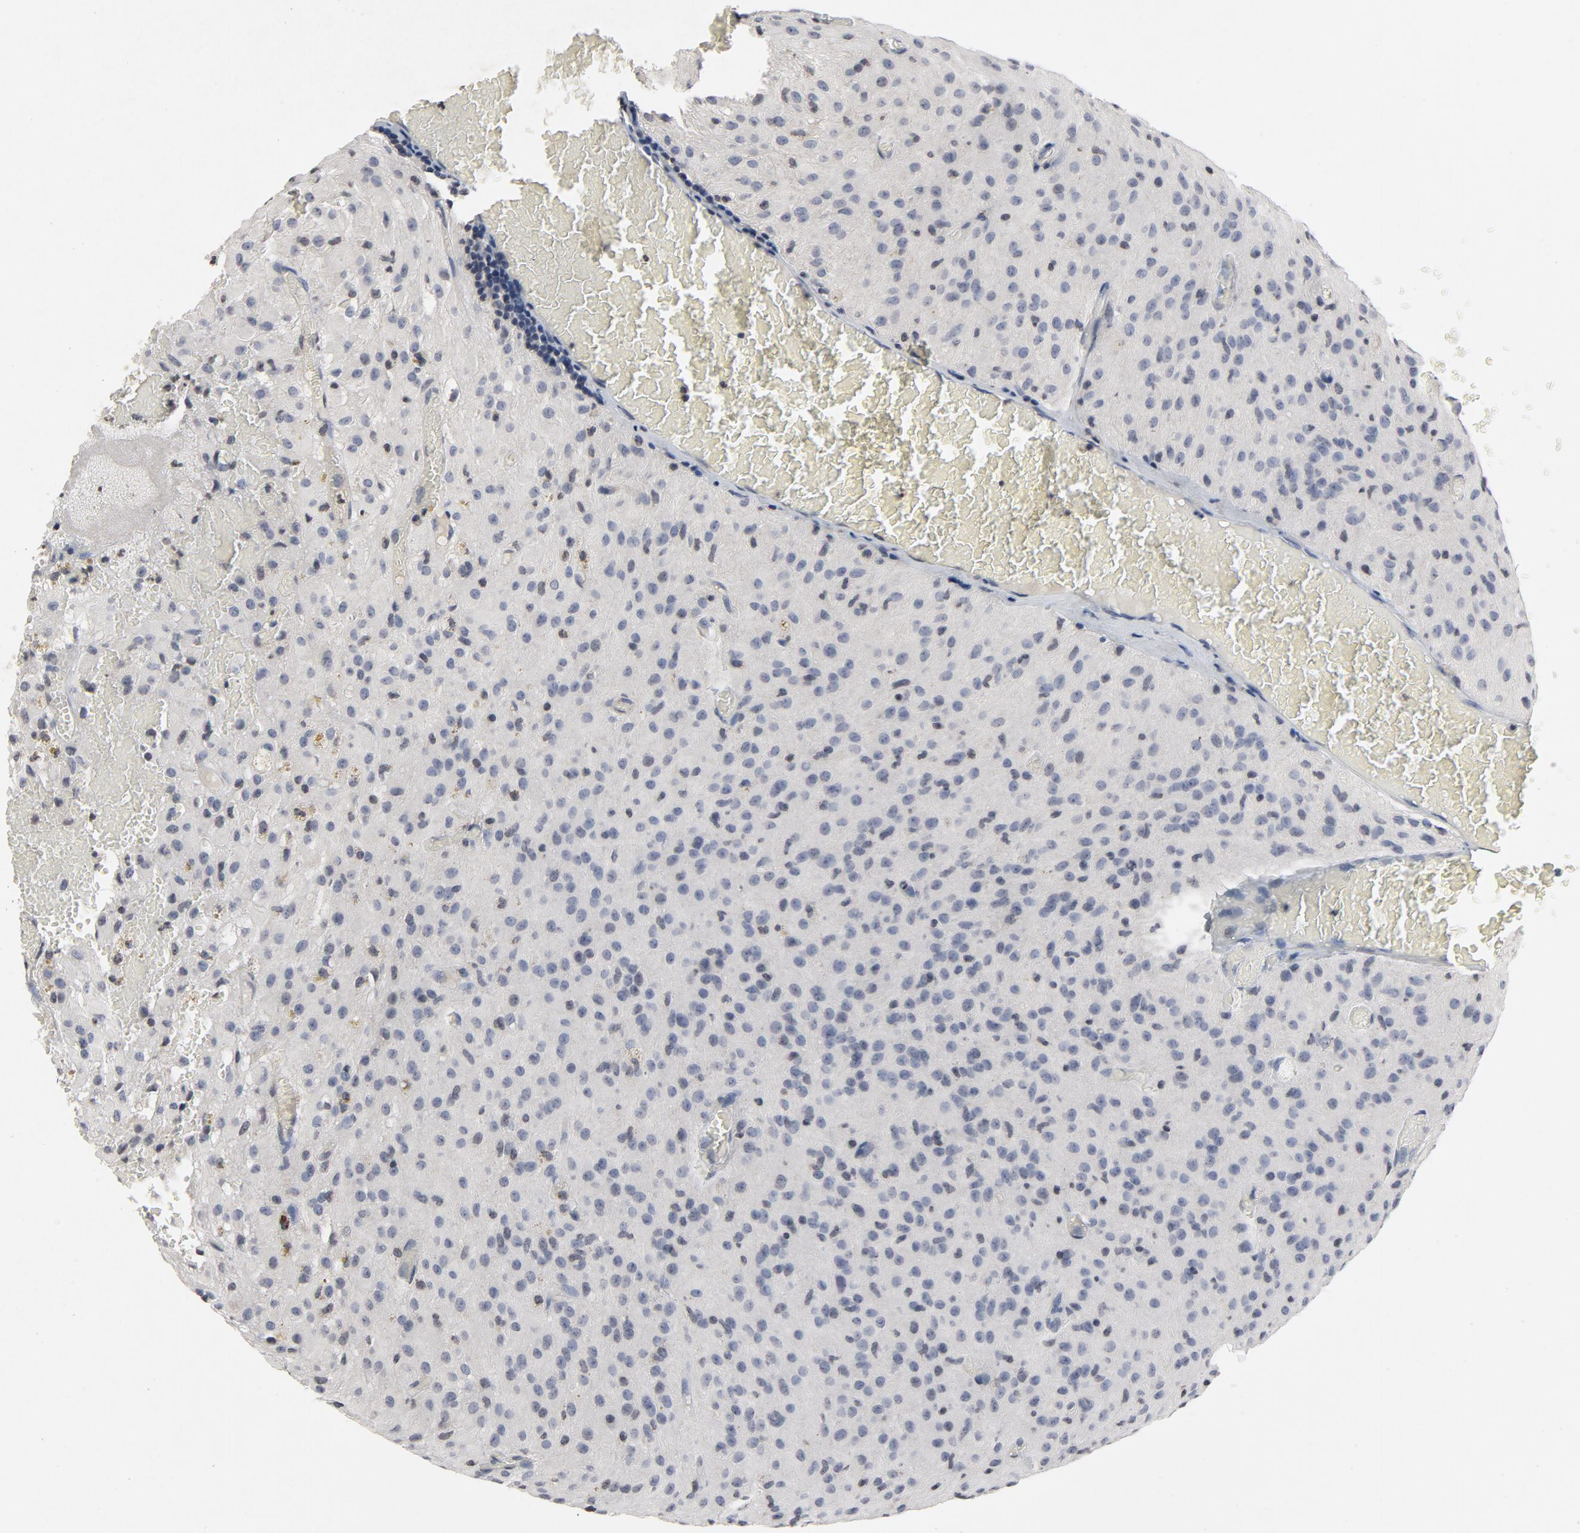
{"staining": {"intensity": "negative", "quantity": "none", "location": "none"}, "tissue": "glioma", "cell_type": "Tumor cells", "image_type": "cancer", "snomed": [{"axis": "morphology", "description": "Glioma, malignant, High grade"}, {"axis": "topography", "description": "Brain"}], "caption": "An immunohistochemistry (IHC) photomicrograph of glioma is shown. There is no staining in tumor cells of glioma. The staining was performed using DAB (3,3'-diaminobenzidine) to visualize the protein expression in brown, while the nuclei were stained in blue with hematoxylin (Magnification: 20x).", "gene": "TCL1A", "patient": {"sex": "female", "age": 59}}